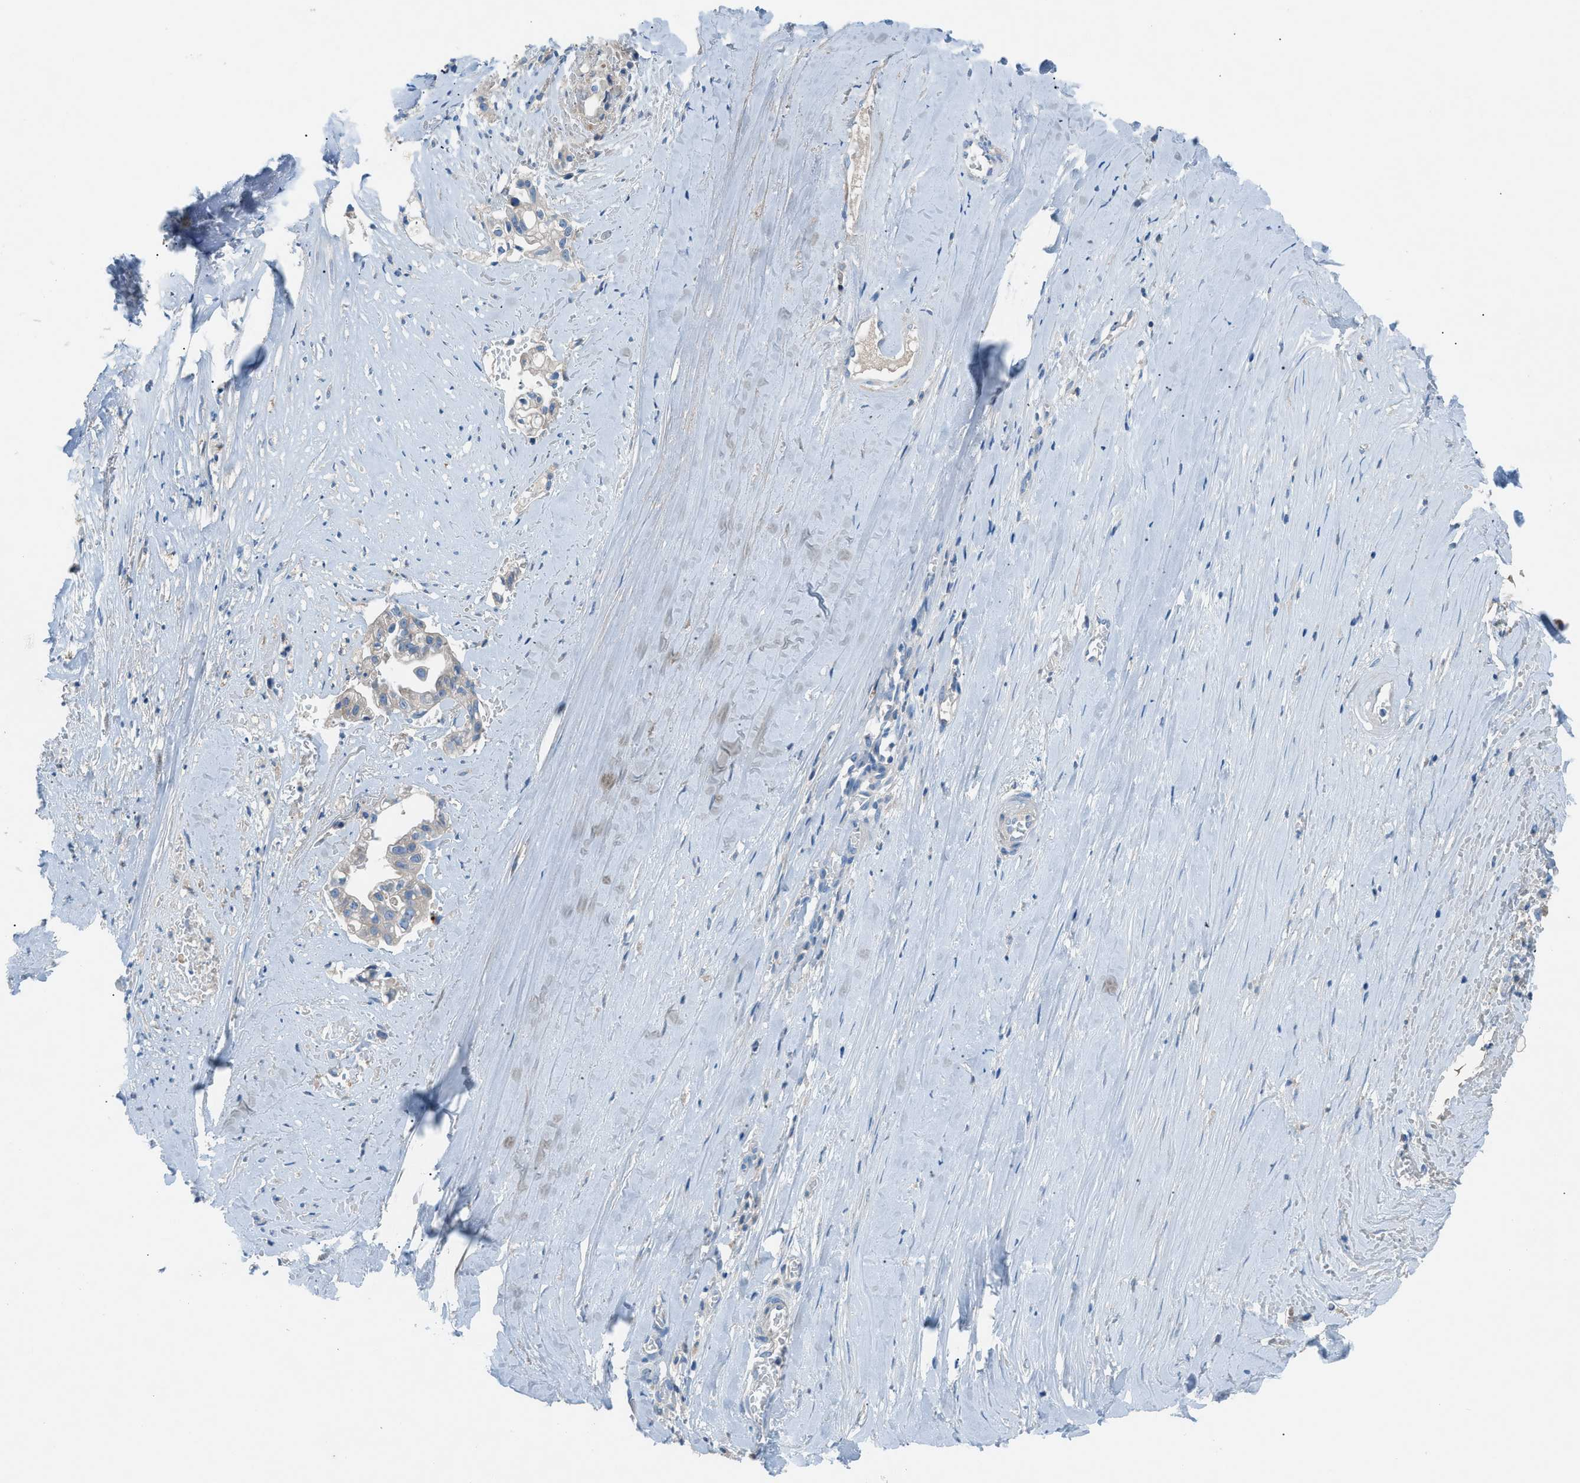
{"staining": {"intensity": "weak", "quantity": "<25%", "location": "cytoplasmic/membranous"}, "tissue": "liver cancer", "cell_type": "Tumor cells", "image_type": "cancer", "snomed": [{"axis": "morphology", "description": "Cholangiocarcinoma"}, {"axis": "topography", "description": "Liver"}], "caption": "Tumor cells show no significant protein staining in liver cancer. (Brightfield microscopy of DAB (3,3'-diaminobenzidine) immunohistochemistry at high magnification).", "gene": "C5AR2", "patient": {"sex": "female", "age": 70}}